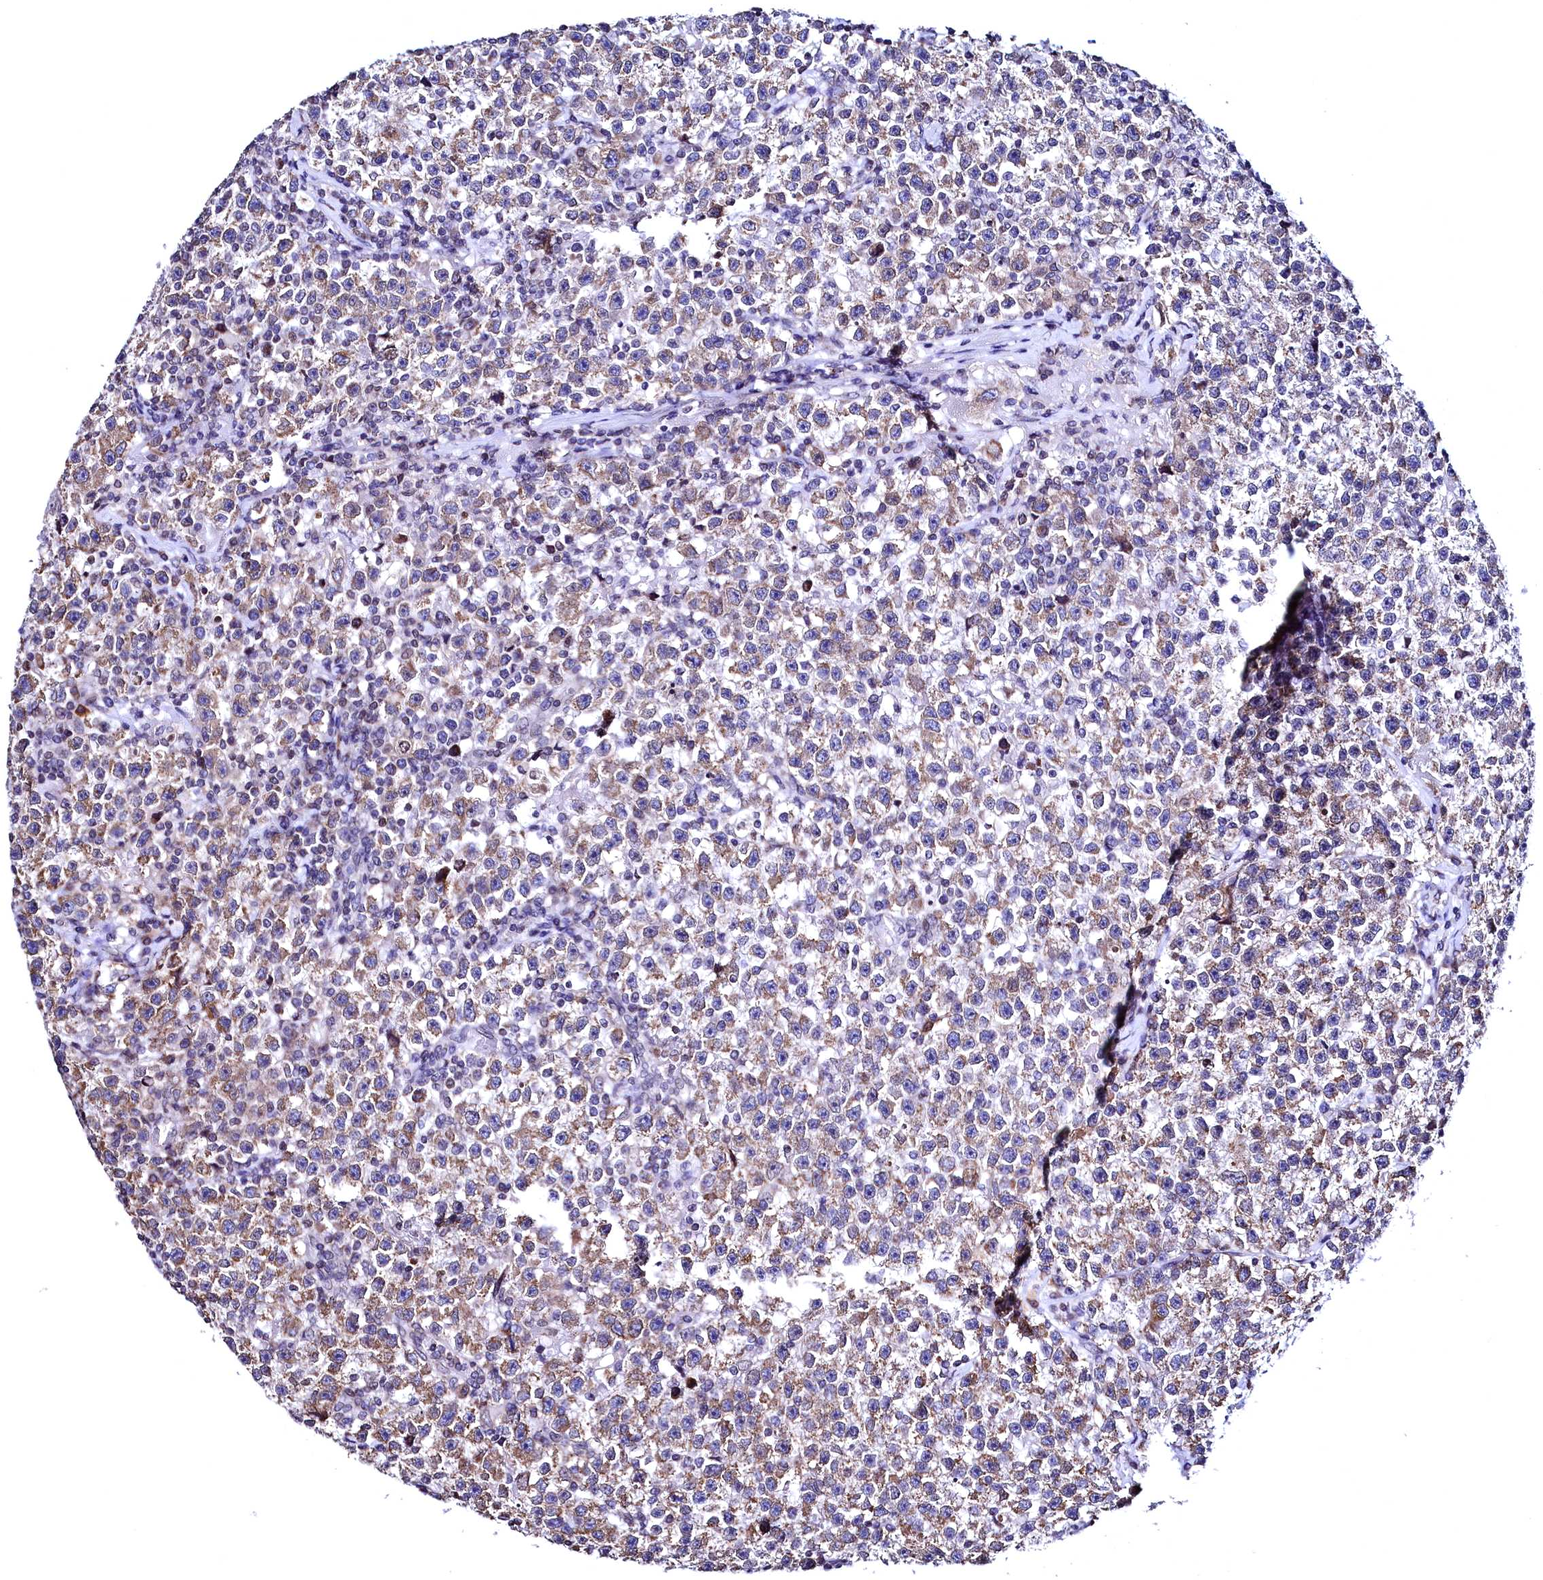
{"staining": {"intensity": "moderate", "quantity": ">75%", "location": "cytoplasmic/membranous"}, "tissue": "testis cancer", "cell_type": "Tumor cells", "image_type": "cancer", "snomed": [{"axis": "morphology", "description": "Seminoma, NOS"}, {"axis": "topography", "description": "Testis"}], "caption": "A medium amount of moderate cytoplasmic/membranous positivity is present in approximately >75% of tumor cells in testis seminoma tissue. (brown staining indicates protein expression, while blue staining denotes nuclei).", "gene": "HAND1", "patient": {"sex": "male", "age": 22}}